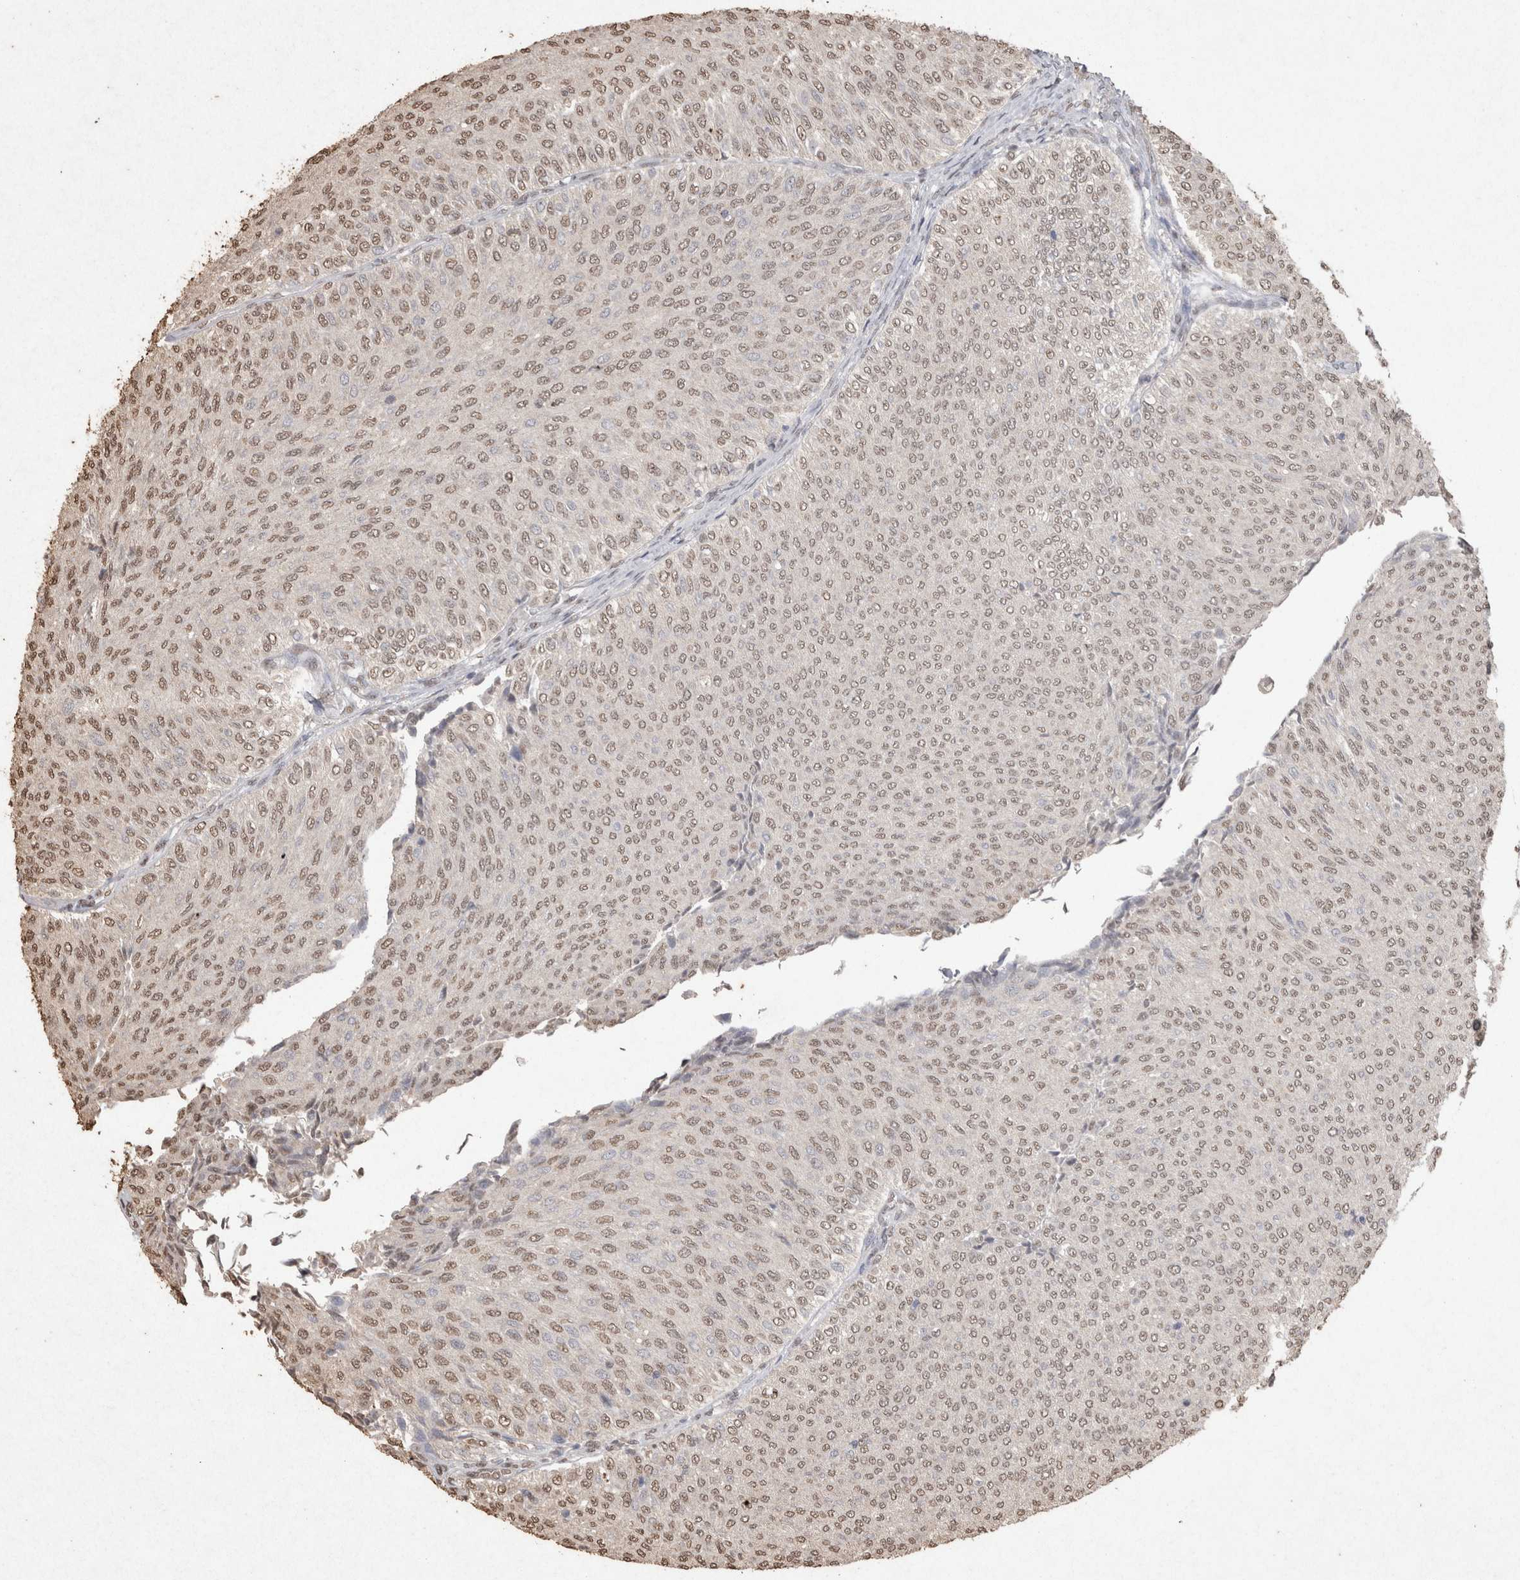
{"staining": {"intensity": "weak", "quantity": ">75%", "location": "nuclear"}, "tissue": "urothelial cancer", "cell_type": "Tumor cells", "image_type": "cancer", "snomed": [{"axis": "morphology", "description": "Urothelial carcinoma, Low grade"}, {"axis": "topography", "description": "Urinary bladder"}], "caption": "Low-grade urothelial carcinoma stained for a protein (brown) exhibits weak nuclear positive expression in about >75% of tumor cells.", "gene": "MLX", "patient": {"sex": "male", "age": 78}}